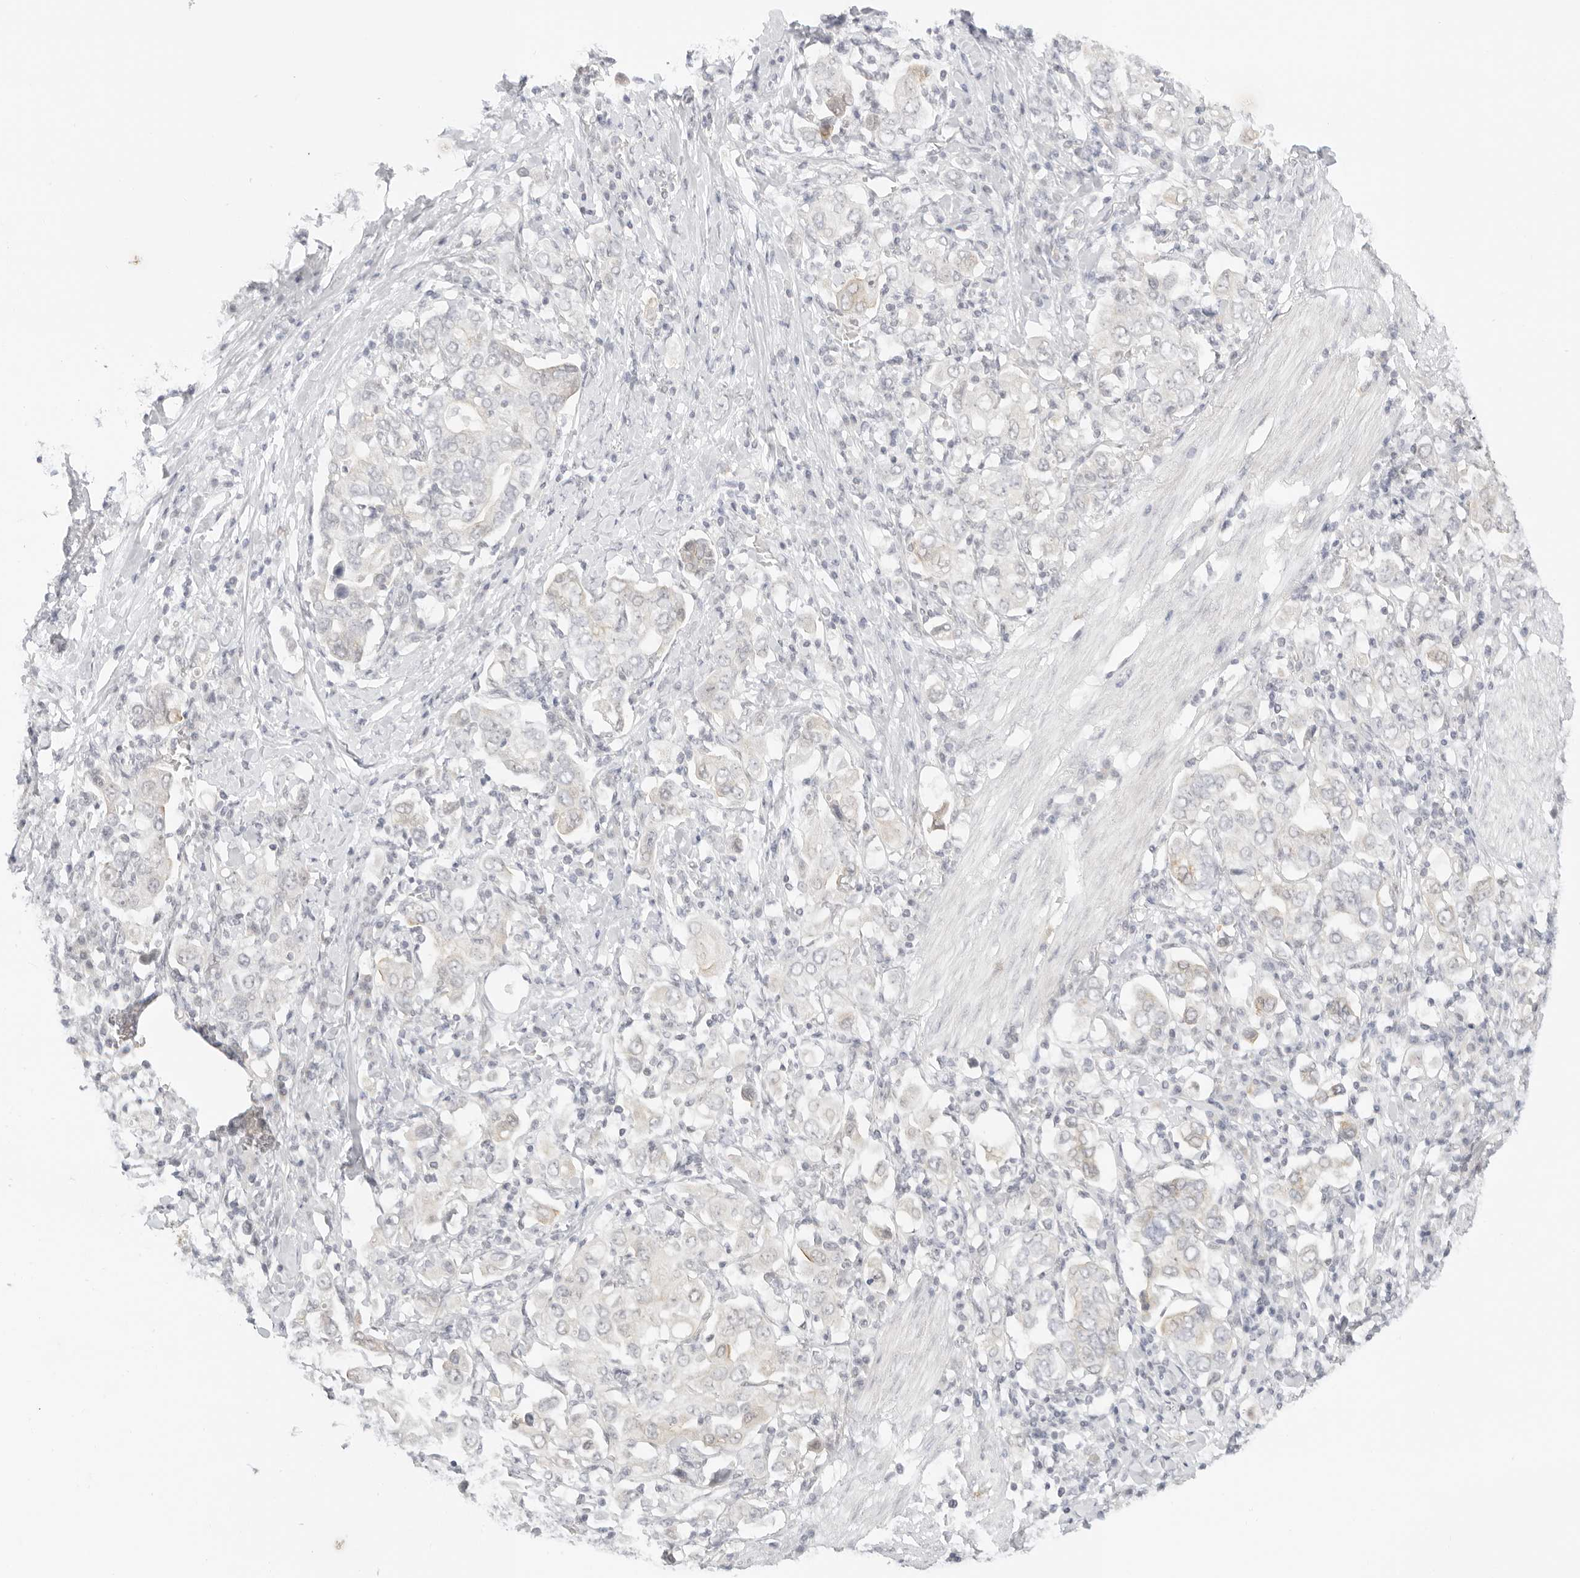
{"staining": {"intensity": "negative", "quantity": "none", "location": "none"}, "tissue": "stomach cancer", "cell_type": "Tumor cells", "image_type": "cancer", "snomed": [{"axis": "morphology", "description": "Adenocarcinoma, NOS"}, {"axis": "topography", "description": "Stomach, upper"}], "caption": "IHC histopathology image of human adenocarcinoma (stomach) stained for a protein (brown), which displays no expression in tumor cells.", "gene": "MED18", "patient": {"sex": "male", "age": 62}}